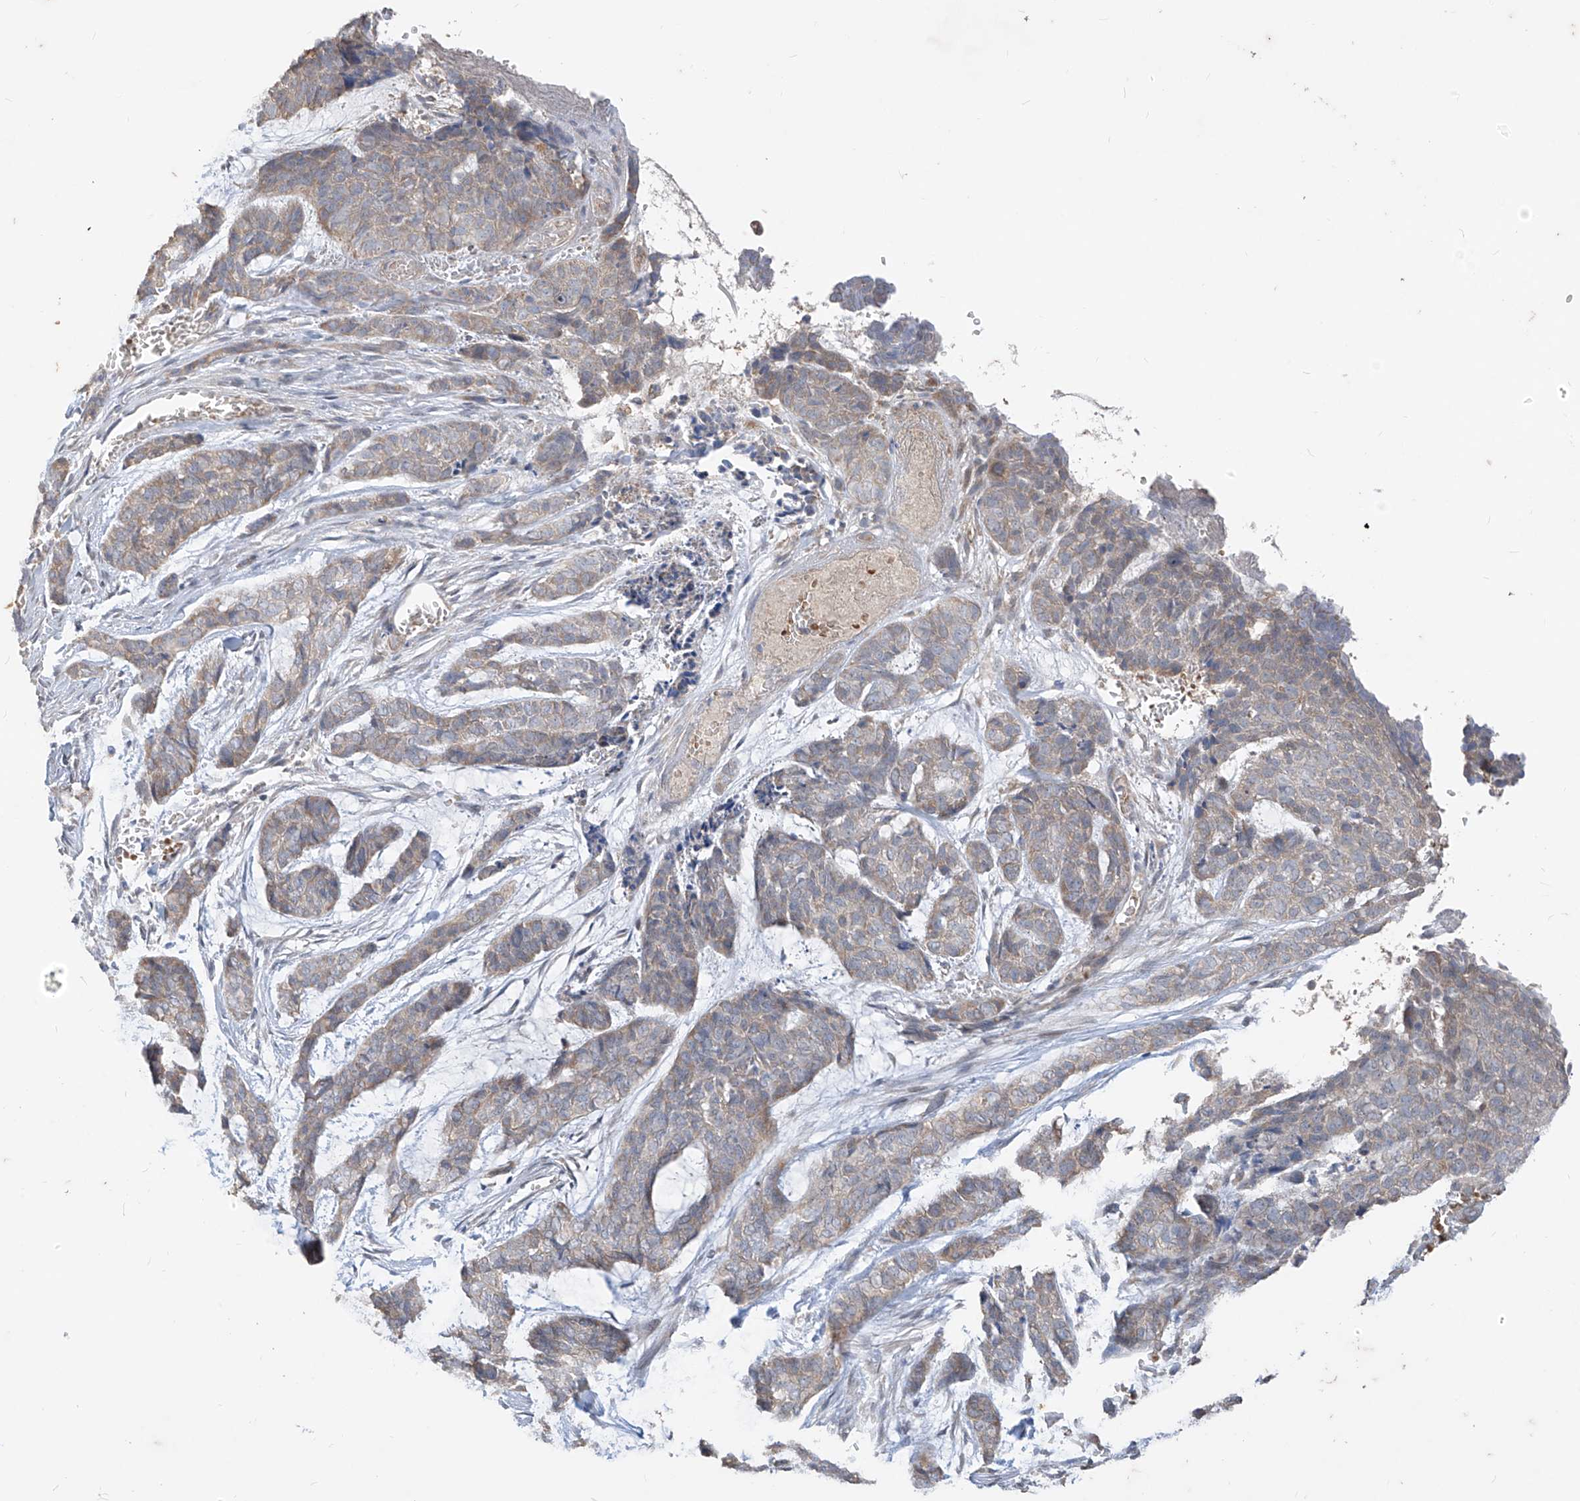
{"staining": {"intensity": "weak", "quantity": ">75%", "location": "cytoplasmic/membranous"}, "tissue": "skin cancer", "cell_type": "Tumor cells", "image_type": "cancer", "snomed": [{"axis": "morphology", "description": "Basal cell carcinoma"}, {"axis": "topography", "description": "Skin"}], "caption": "IHC of skin cancer (basal cell carcinoma) exhibits low levels of weak cytoplasmic/membranous staining in approximately >75% of tumor cells.", "gene": "MTUS2", "patient": {"sex": "female", "age": 64}}